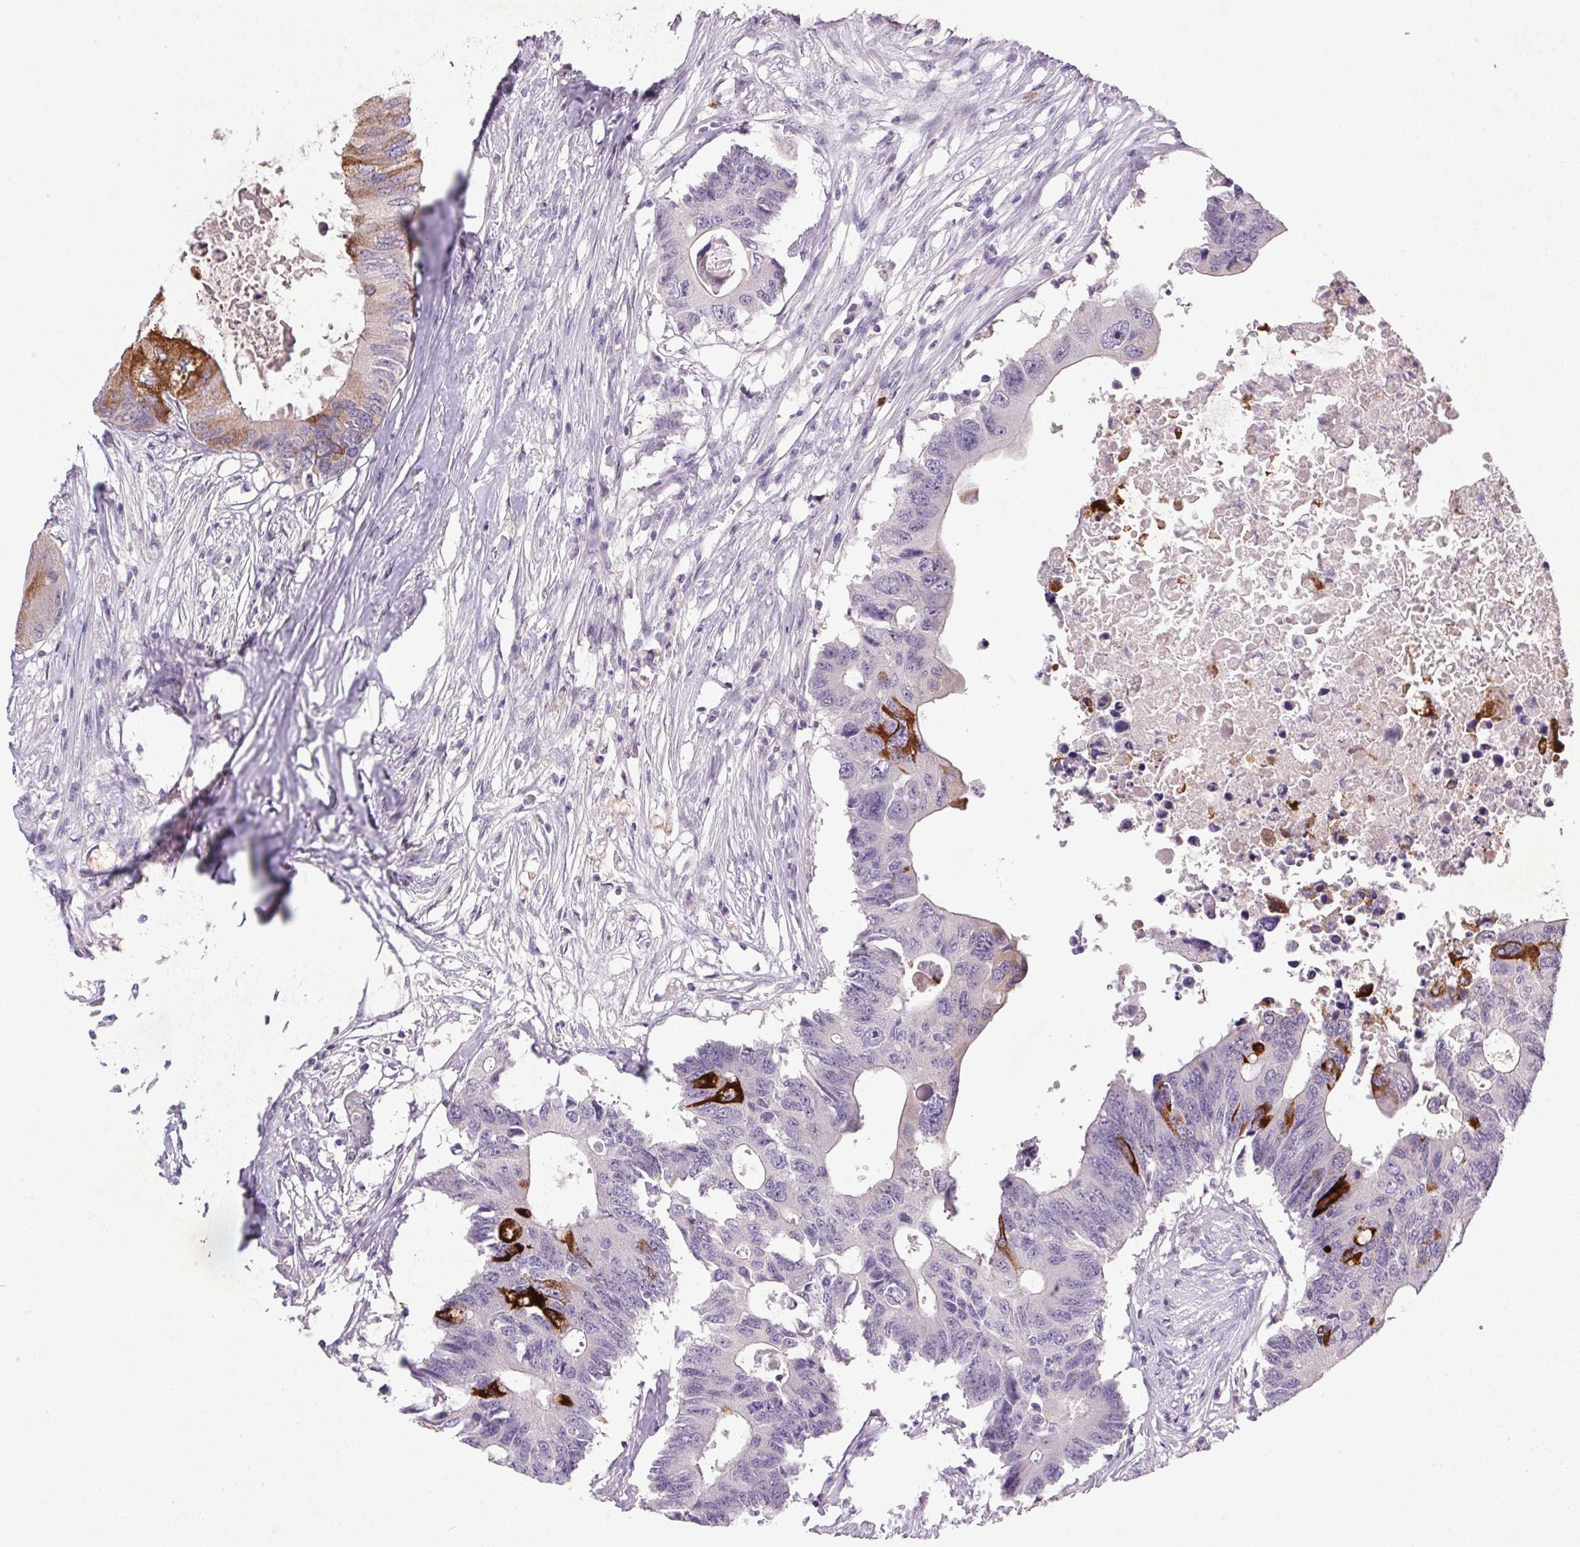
{"staining": {"intensity": "strong", "quantity": "<25%", "location": "cytoplasmic/membranous"}, "tissue": "colorectal cancer", "cell_type": "Tumor cells", "image_type": "cancer", "snomed": [{"axis": "morphology", "description": "Adenocarcinoma, NOS"}, {"axis": "topography", "description": "Colon"}], "caption": "Tumor cells exhibit medium levels of strong cytoplasmic/membranous expression in about <25% of cells in human adenocarcinoma (colorectal). (Stains: DAB in brown, nuclei in blue, Microscopy: brightfield microscopy at high magnification).", "gene": "TRDN", "patient": {"sex": "male", "age": 71}}